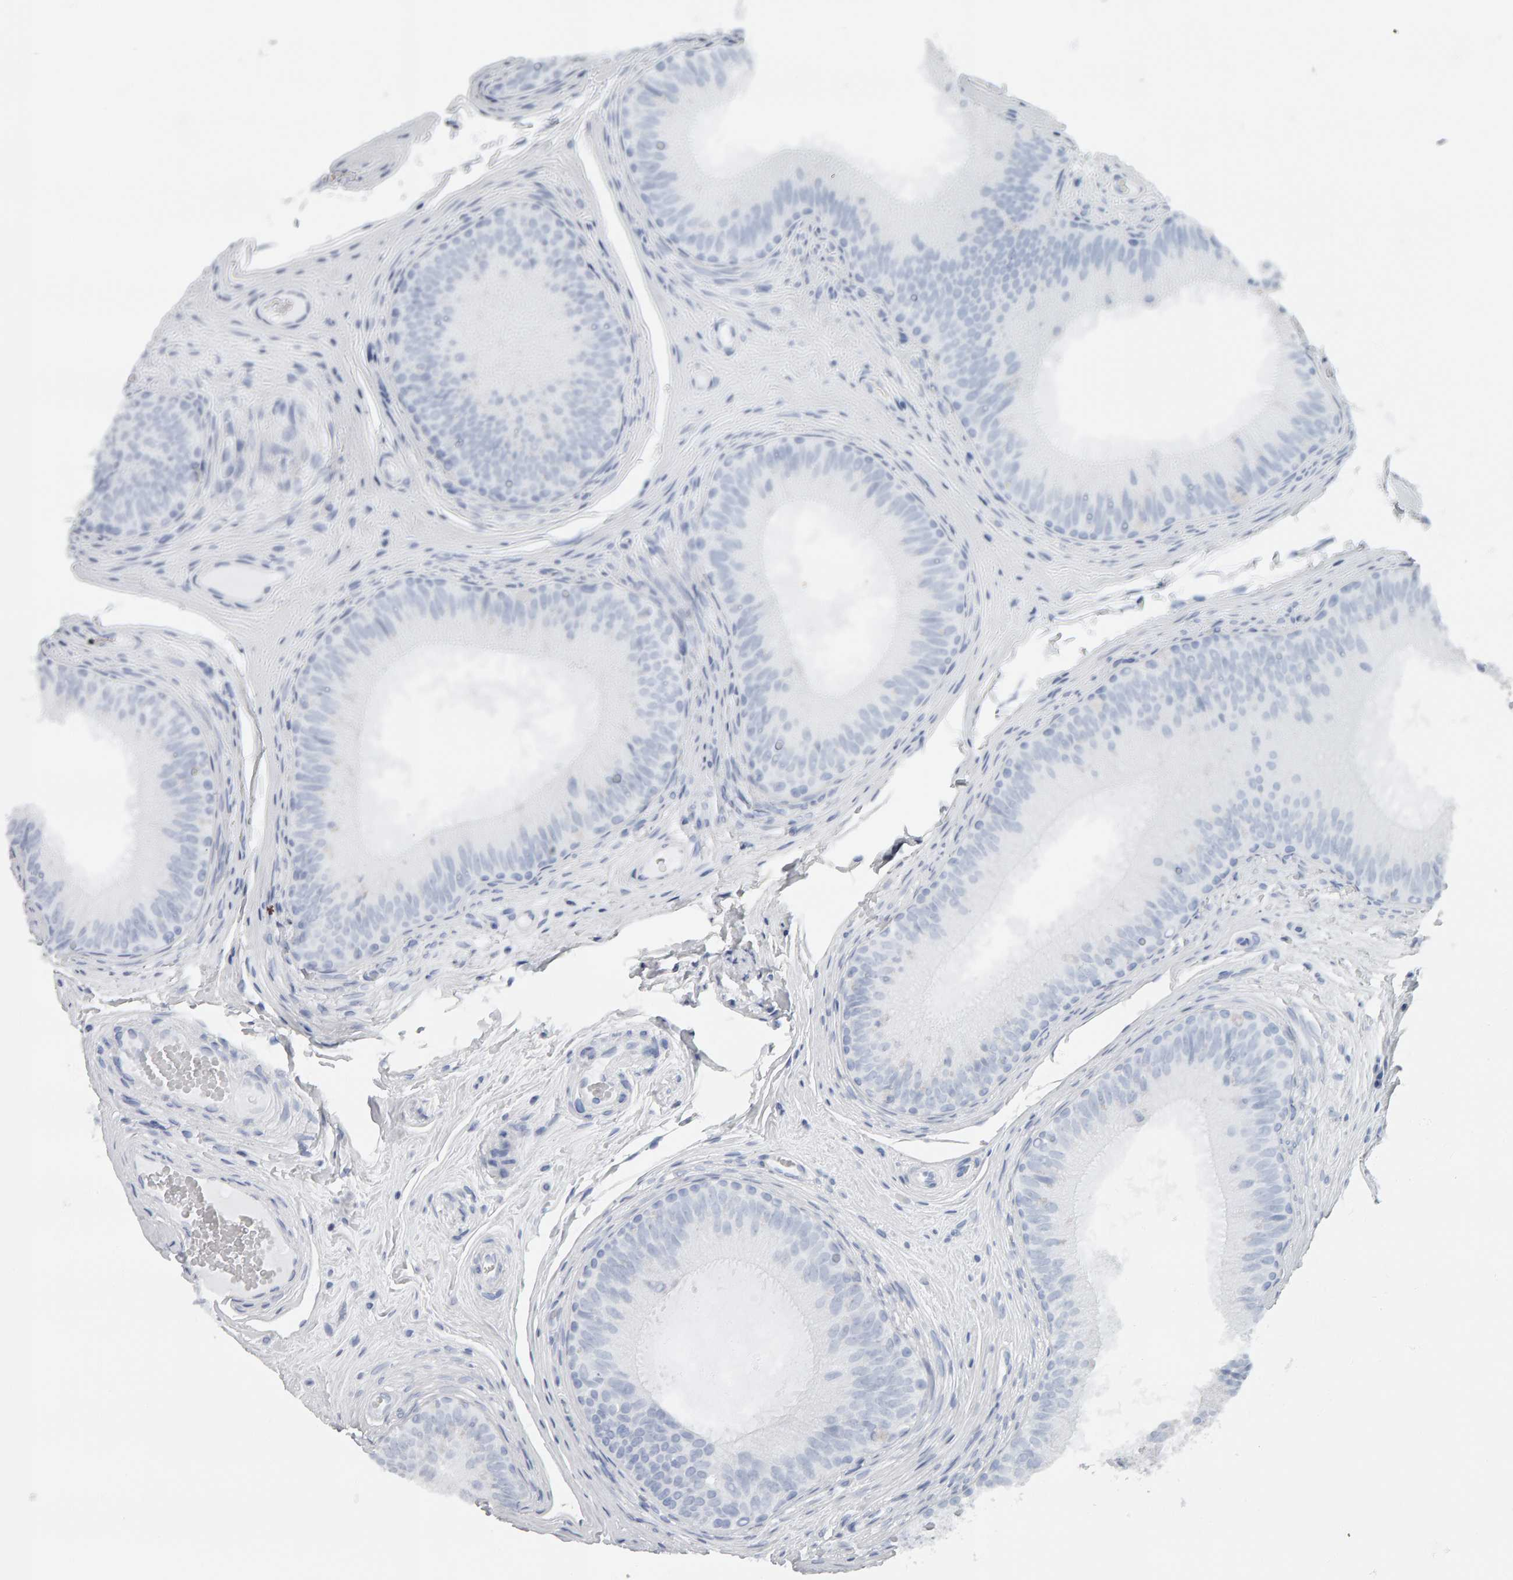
{"staining": {"intensity": "weak", "quantity": "<25%", "location": "cytoplasmic/membranous"}, "tissue": "epididymis", "cell_type": "Glandular cells", "image_type": "normal", "snomed": [{"axis": "morphology", "description": "Normal tissue, NOS"}, {"axis": "topography", "description": "Epididymis"}], "caption": "The image shows no significant positivity in glandular cells of epididymis.", "gene": "ADHFE1", "patient": {"sex": "male", "age": 32}}